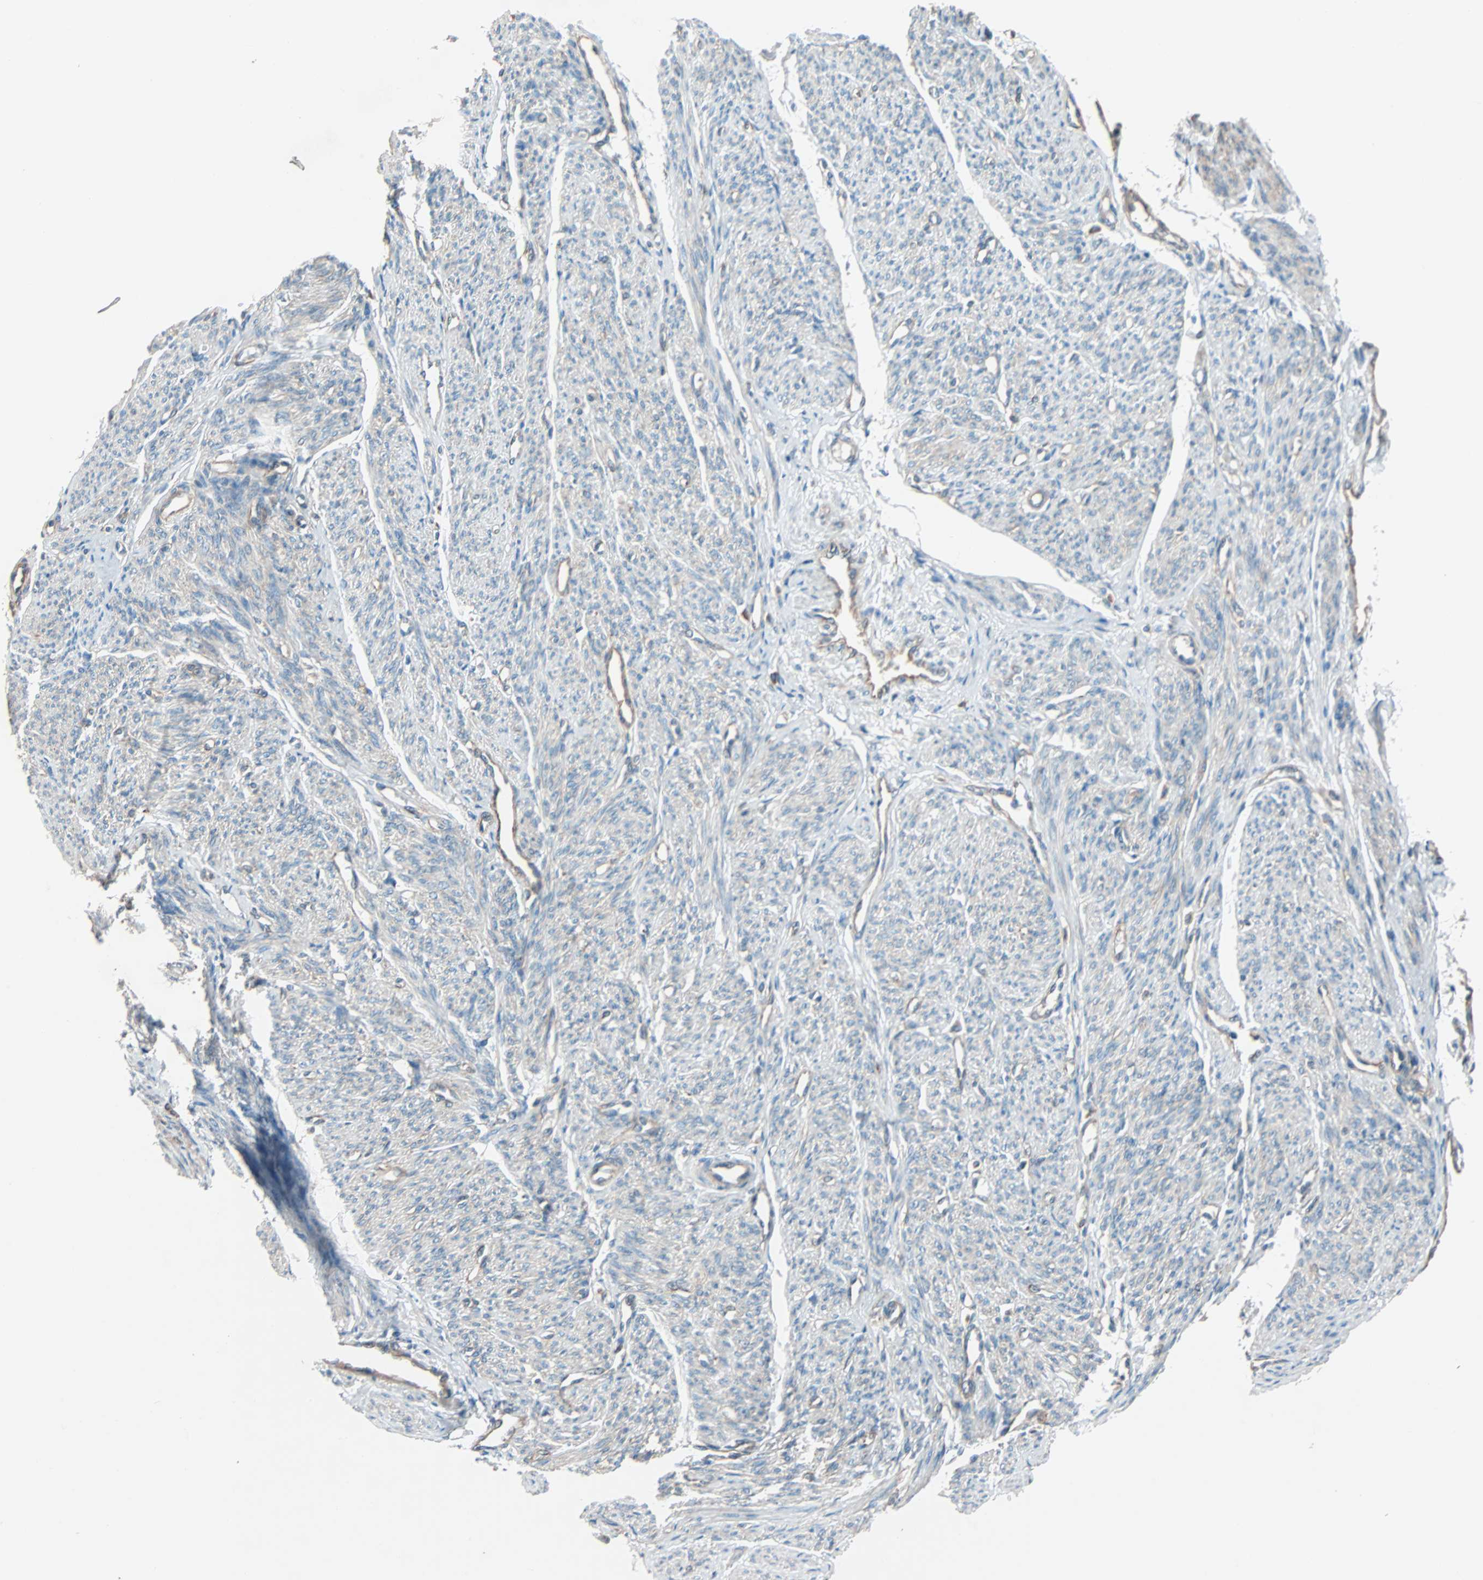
{"staining": {"intensity": "weak", "quantity": "25%-75%", "location": "cytoplasmic/membranous"}, "tissue": "smooth muscle", "cell_type": "Smooth muscle cells", "image_type": "normal", "snomed": [{"axis": "morphology", "description": "Normal tissue, NOS"}, {"axis": "topography", "description": "Smooth muscle"}], "caption": "About 25%-75% of smooth muscle cells in unremarkable smooth muscle exhibit weak cytoplasmic/membranous protein staining as visualized by brown immunohistochemical staining.", "gene": "PHYH", "patient": {"sex": "female", "age": 65}}